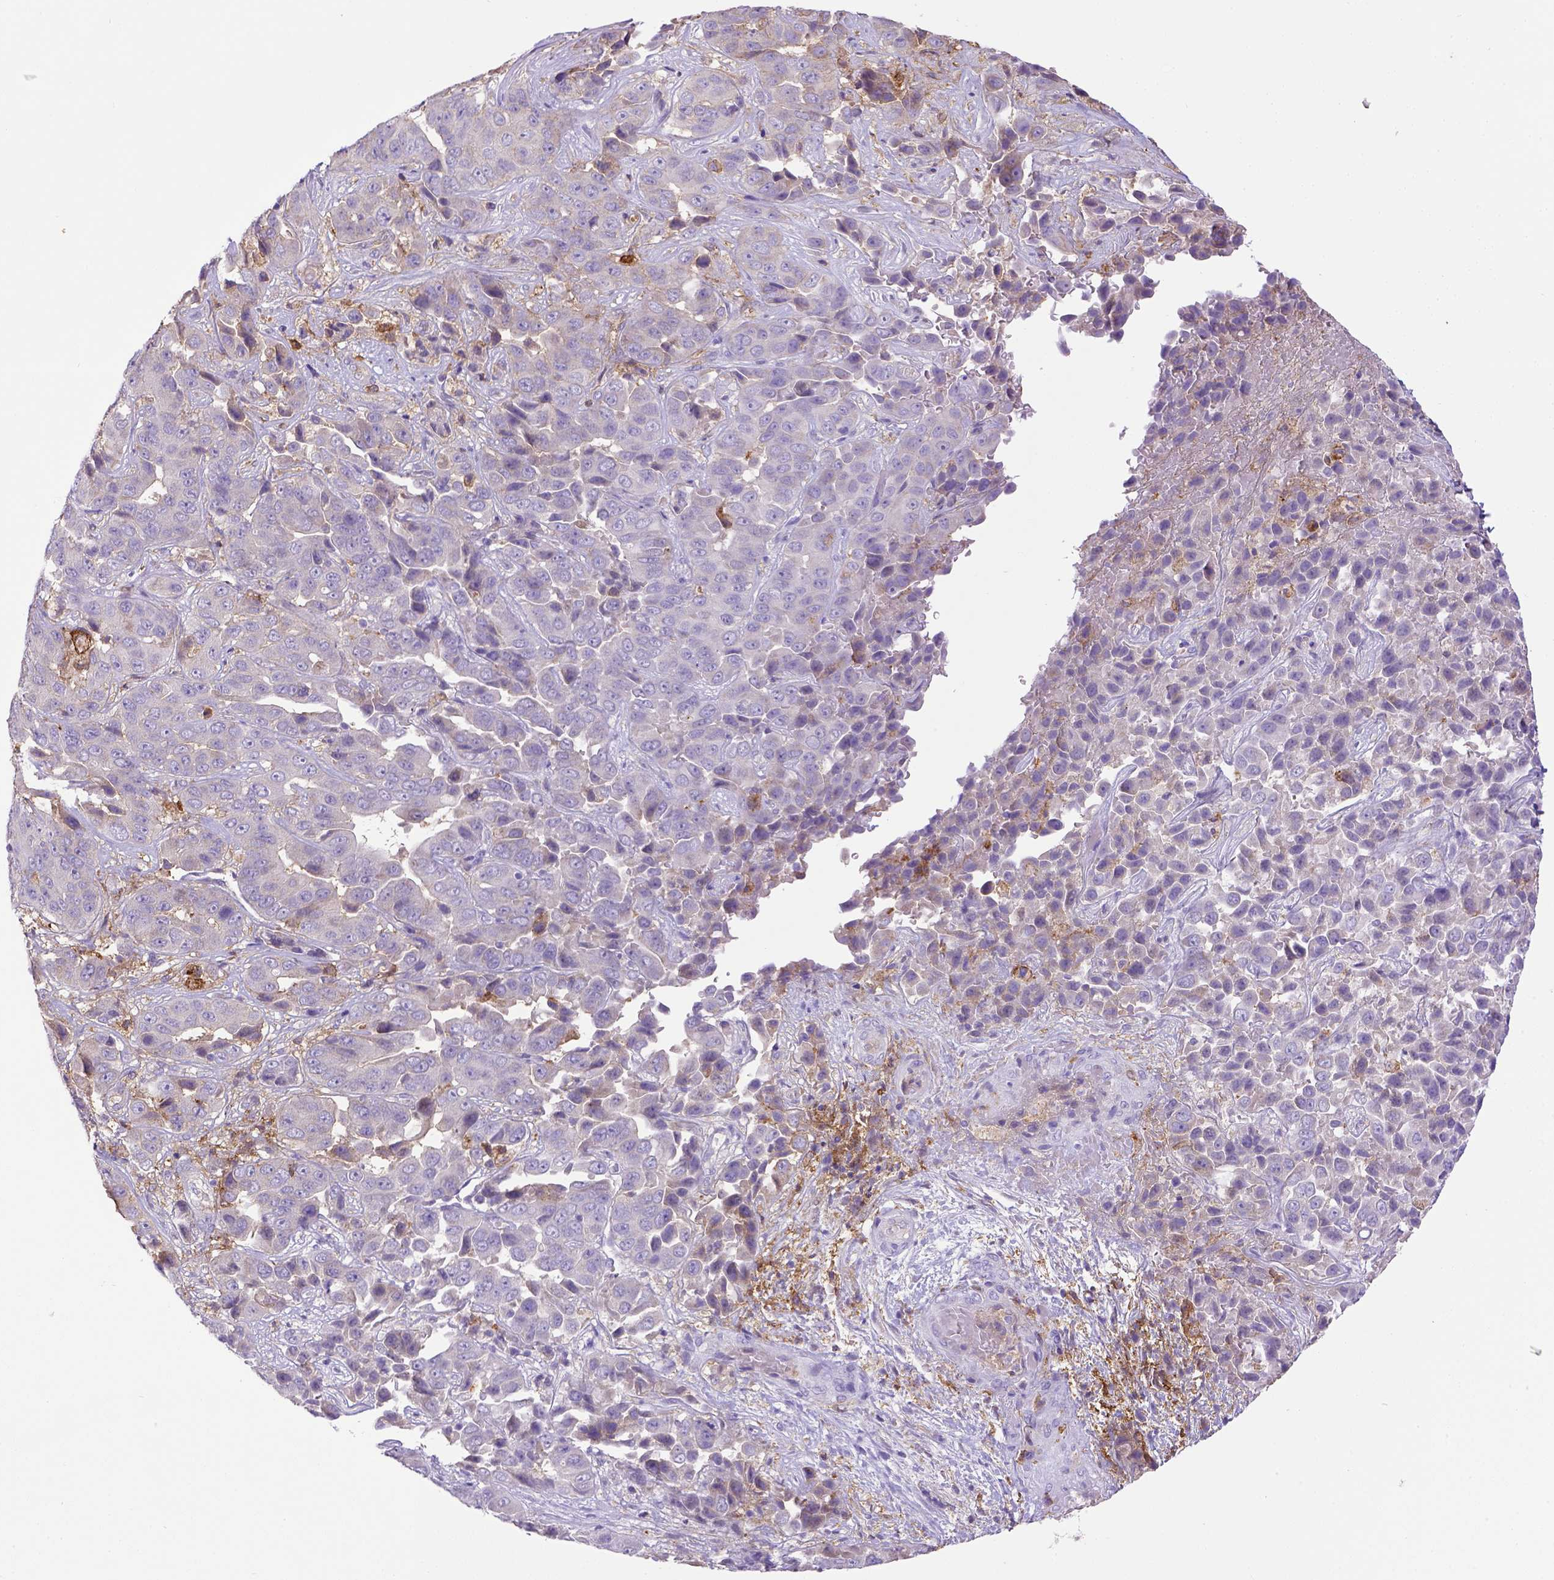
{"staining": {"intensity": "negative", "quantity": "none", "location": "none"}, "tissue": "liver cancer", "cell_type": "Tumor cells", "image_type": "cancer", "snomed": [{"axis": "morphology", "description": "Cholangiocarcinoma"}, {"axis": "topography", "description": "Liver"}], "caption": "Immunohistochemical staining of human cholangiocarcinoma (liver) demonstrates no significant staining in tumor cells. (IHC, brightfield microscopy, high magnification).", "gene": "CD40", "patient": {"sex": "female", "age": 52}}